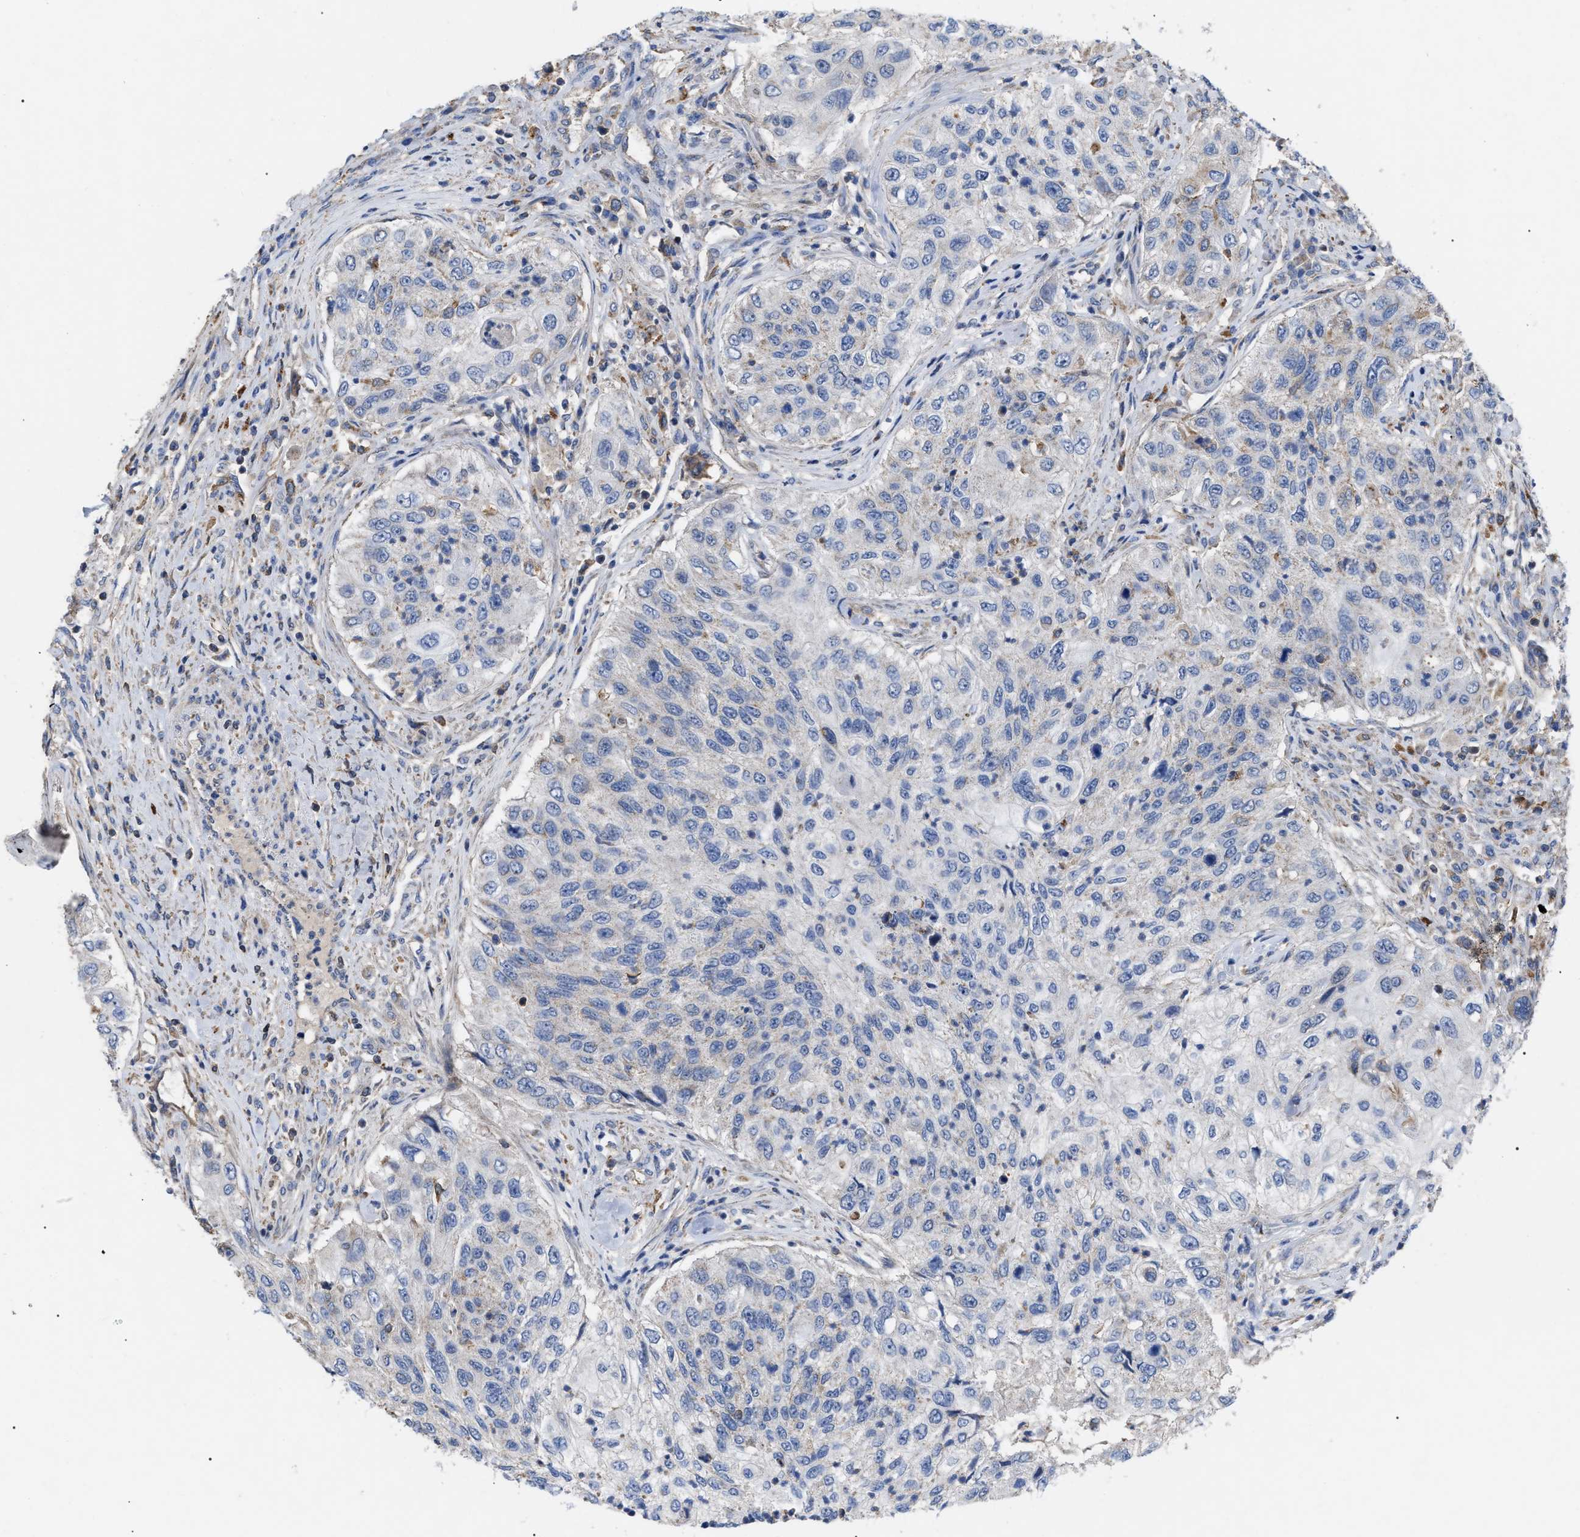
{"staining": {"intensity": "negative", "quantity": "none", "location": "none"}, "tissue": "urothelial cancer", "cell_type": "Tumor cells", "image_type": "cancer", "snomed": [{"axis": "morphology", "description": "Urothelial carcinoma, High grade"}, {"axis": "topography", "description": "Urinary bladder"}], "caption": "High power microscopy histopathology image of an immunohistochemistry histopathology image of high-grade urothelial carcinoma, revealing no significant positivity in tumor cells.", "gene": "FAM171A2", "patient": {"sex": "female", "age": 60}}